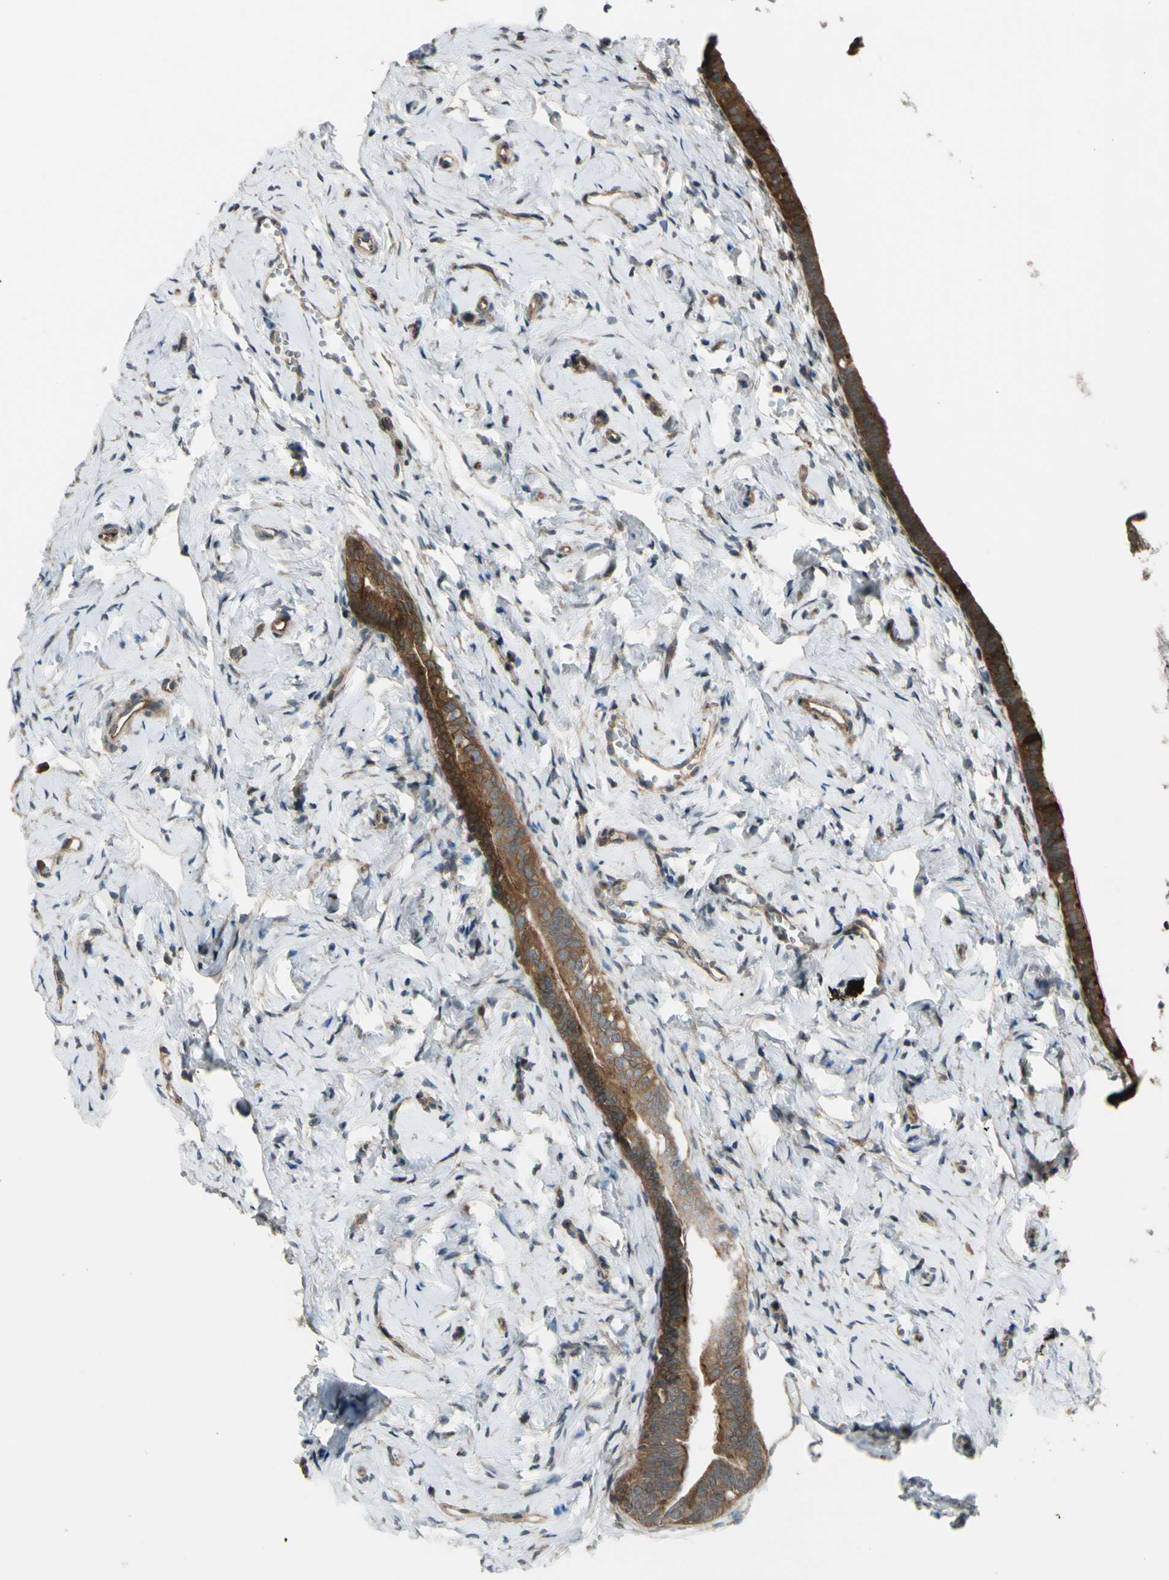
{"staining": {"intensity": "strong", "quantity": ">75%", "location": "cytoplasmic/membranous"}, "tissue": "fallopian tube", "cell_type": "Glandular cells", "image_type": "normal", "snomed": [{"axis": "morphology", "description": "Normal tissue, NOS"}, {"axis": "topography", "description": "Fallopian tube"}], "caption": "DAB (3,3'-diaminobenzidine) immunohistochemical staining of unremarkable fallopian tube exhibits strong cytoplasmic/membranous protein expression in approximately >75% of glandular cells. The protein of interest is shown in brown color, while the nuclei are stained blue.", "gene": "FLII", "patient": {"sex": "female", "age": 71}}